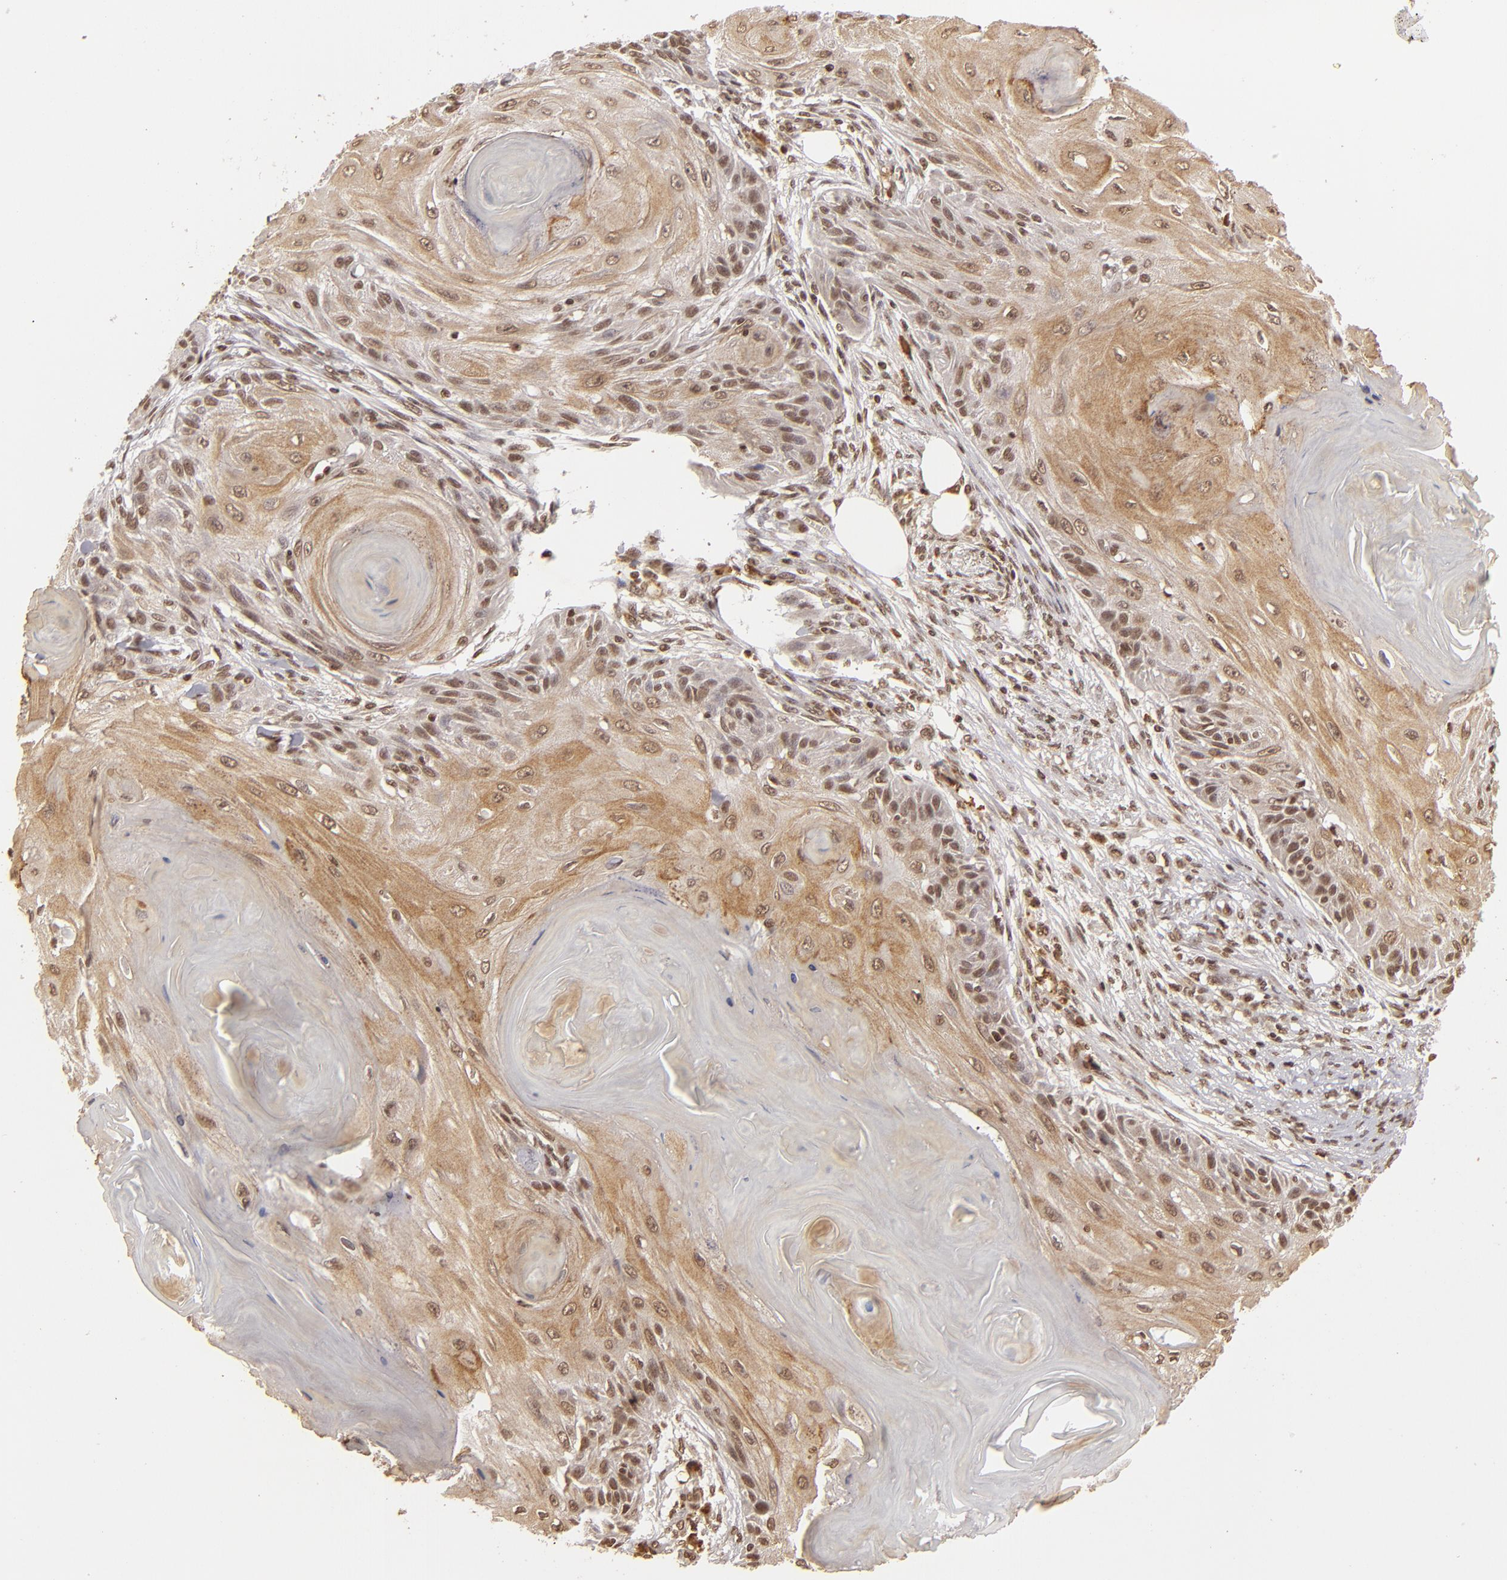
{"staining": {"intensity": "moderate", "quantity": "25%-75%", "location": "nuclear"}, "tissue": "skin cancer", "cell_type": "Tumor cells", "image_type": "cancer", "snomed": [{"axis": "morphology", "description": "Squamous cell carcinoma, NOS"}, {"axis": "topography", "description": "Skin"}], "caption": "There is medium levels of moderate nuclear expression in tumor cells of skin cancer (squamous cell carcinoma), as demonstrated by immunohistochemical staining (brown color).", "gene": "CUL3", "patient": {"sex": "female", "age": 88}}